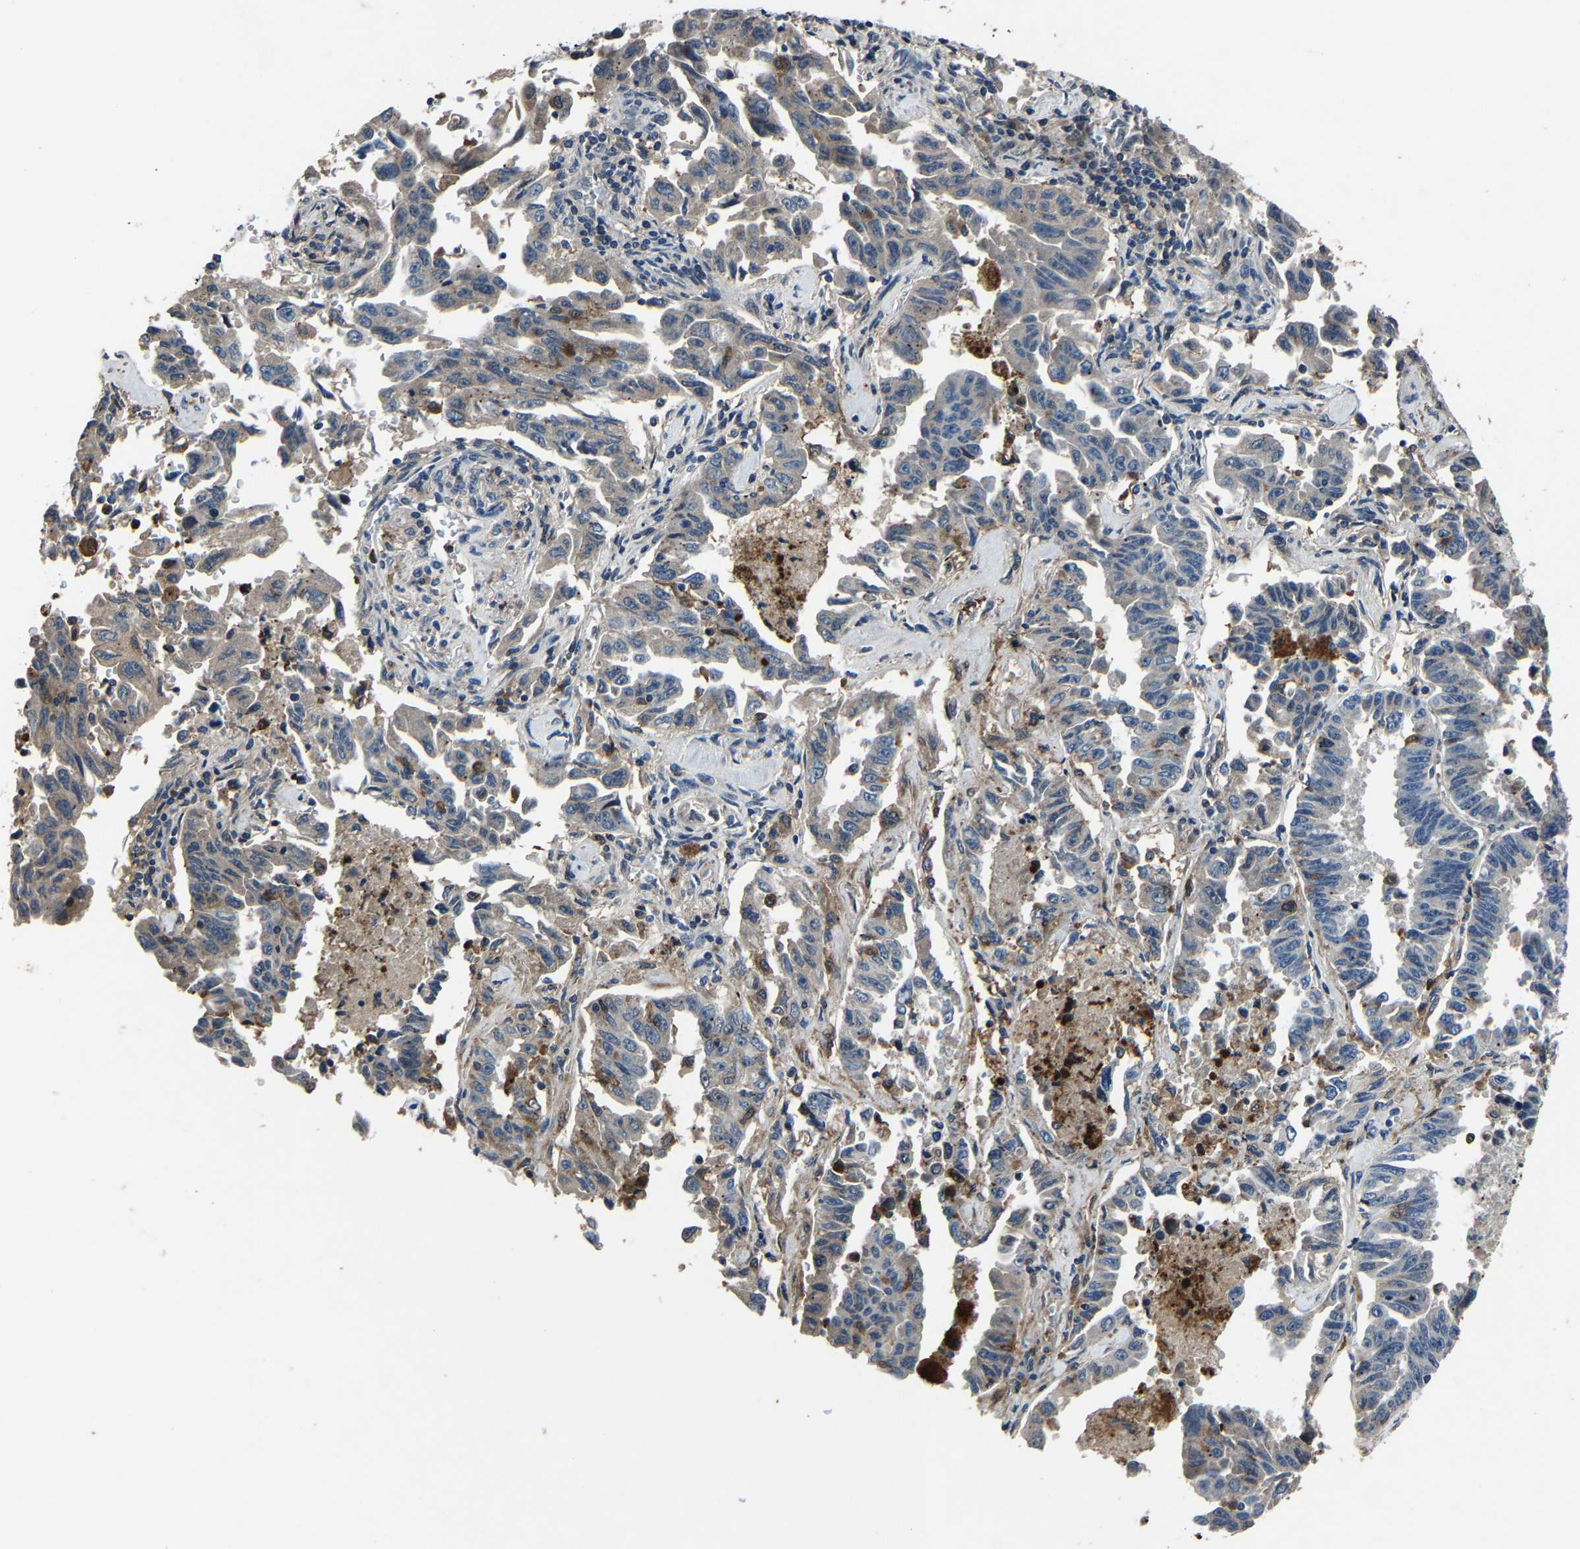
{"staining": {"intensity": "weak", "quantity": "<25%", "location": "cytoplasmic/membranous"}, "tissue": "lung cancer", "cell_type": "Tumor cells", "image_type": "cancer", "snomed": [{"axis": "morphology", "description": "Adenocarcinoma, NOS"}, {"axis": "topography", "description": "Lung"}], "caption": "Tumor cells are negative for protein expression in human adenocarcinoma (lung).", "gene": "PCNX2", "patient": {"sex": "female", "age": 51}}